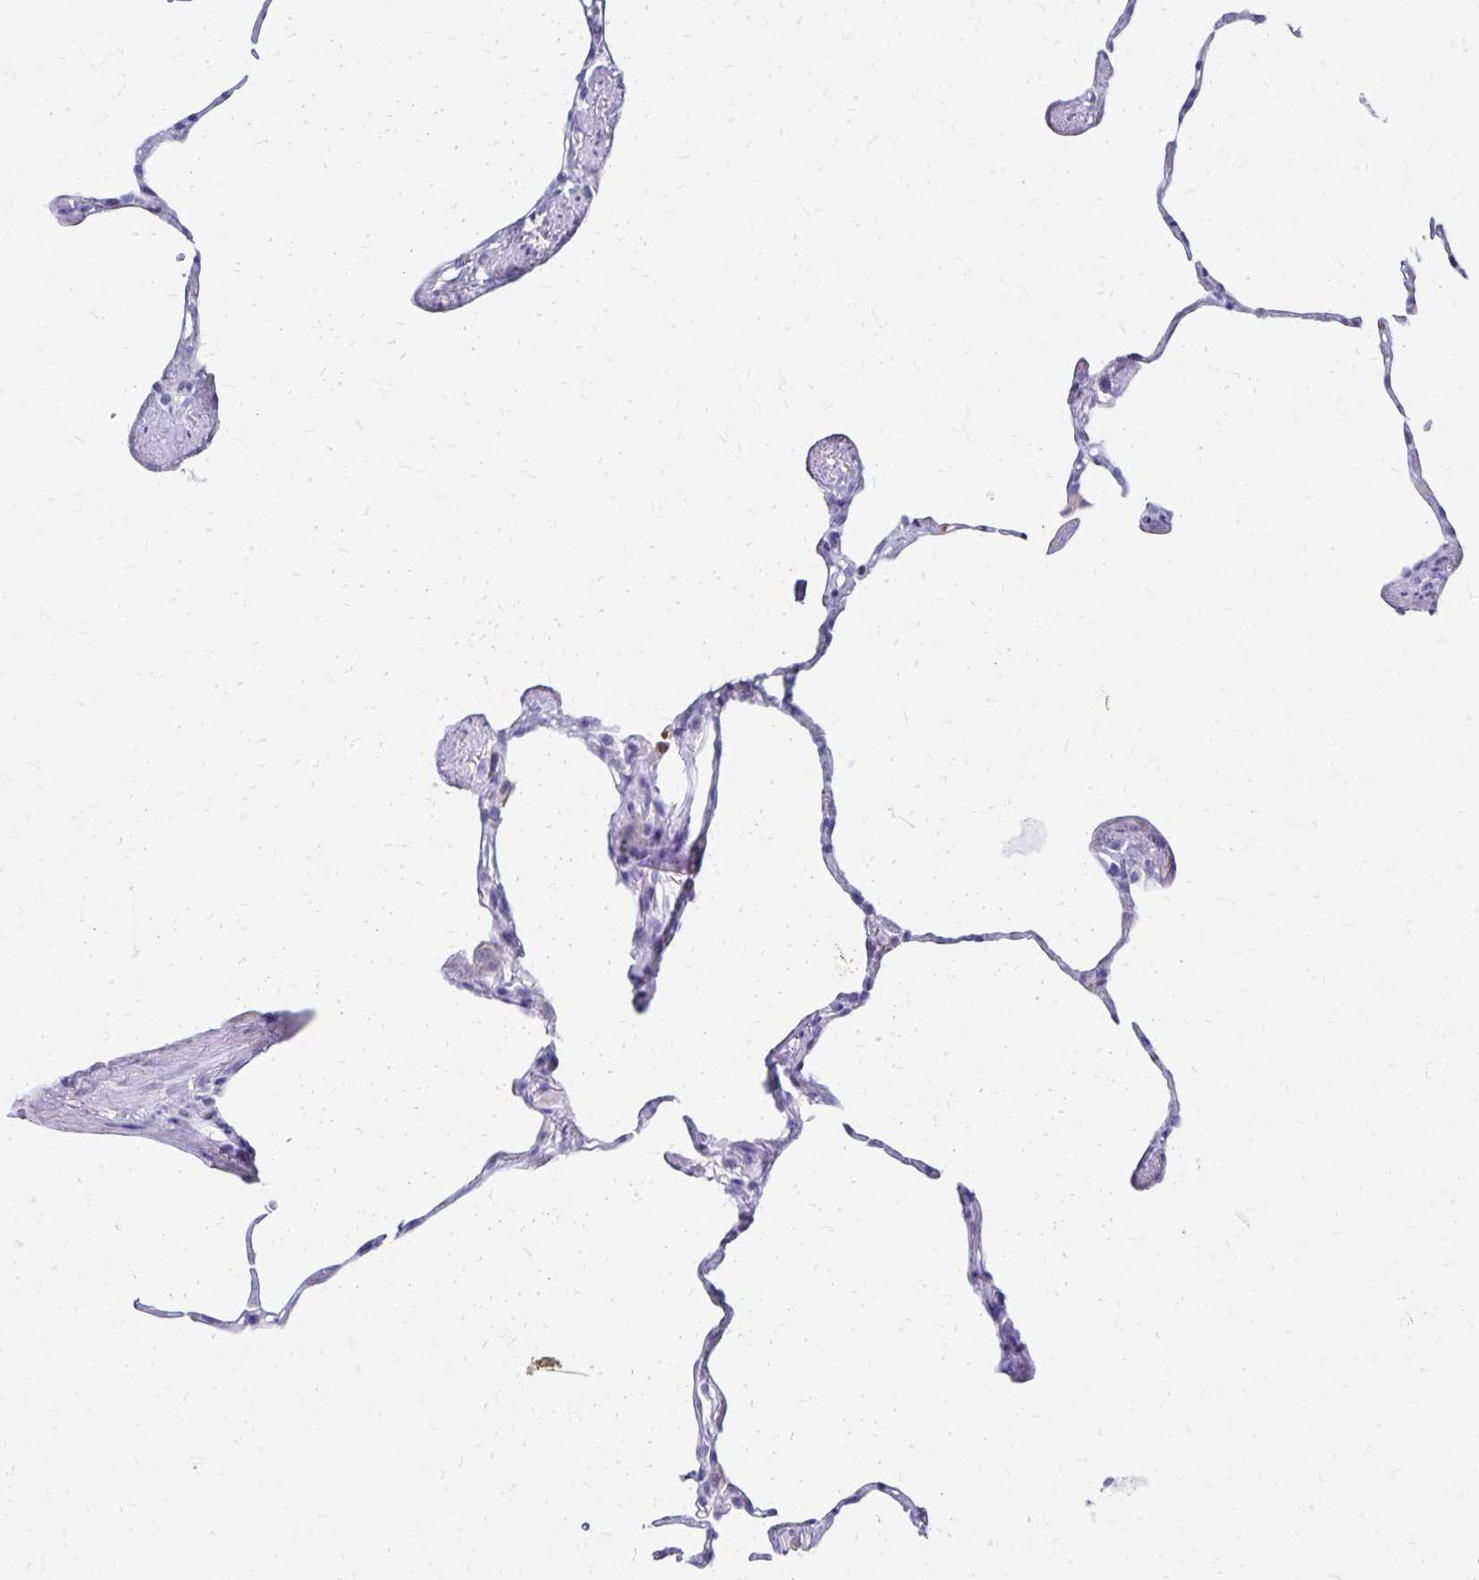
{"staining": {"intensity": "negative", "quantity": "none", "location": "none"}, "tissue": "lung", "cell_type": "Alveolar cells", "image_type": "normal", "snomed": [{"axis": "morphology", "description": "Normal tissue, NOS"}, {"axis": "topography", "description": "Lung"}], "caption": "DAB immunohistochemical staining of normal lung reveals no significant positivity in alveolar cells.", "gene": "DYNLT4", "patient": {"sex": "male", "age": 65}}